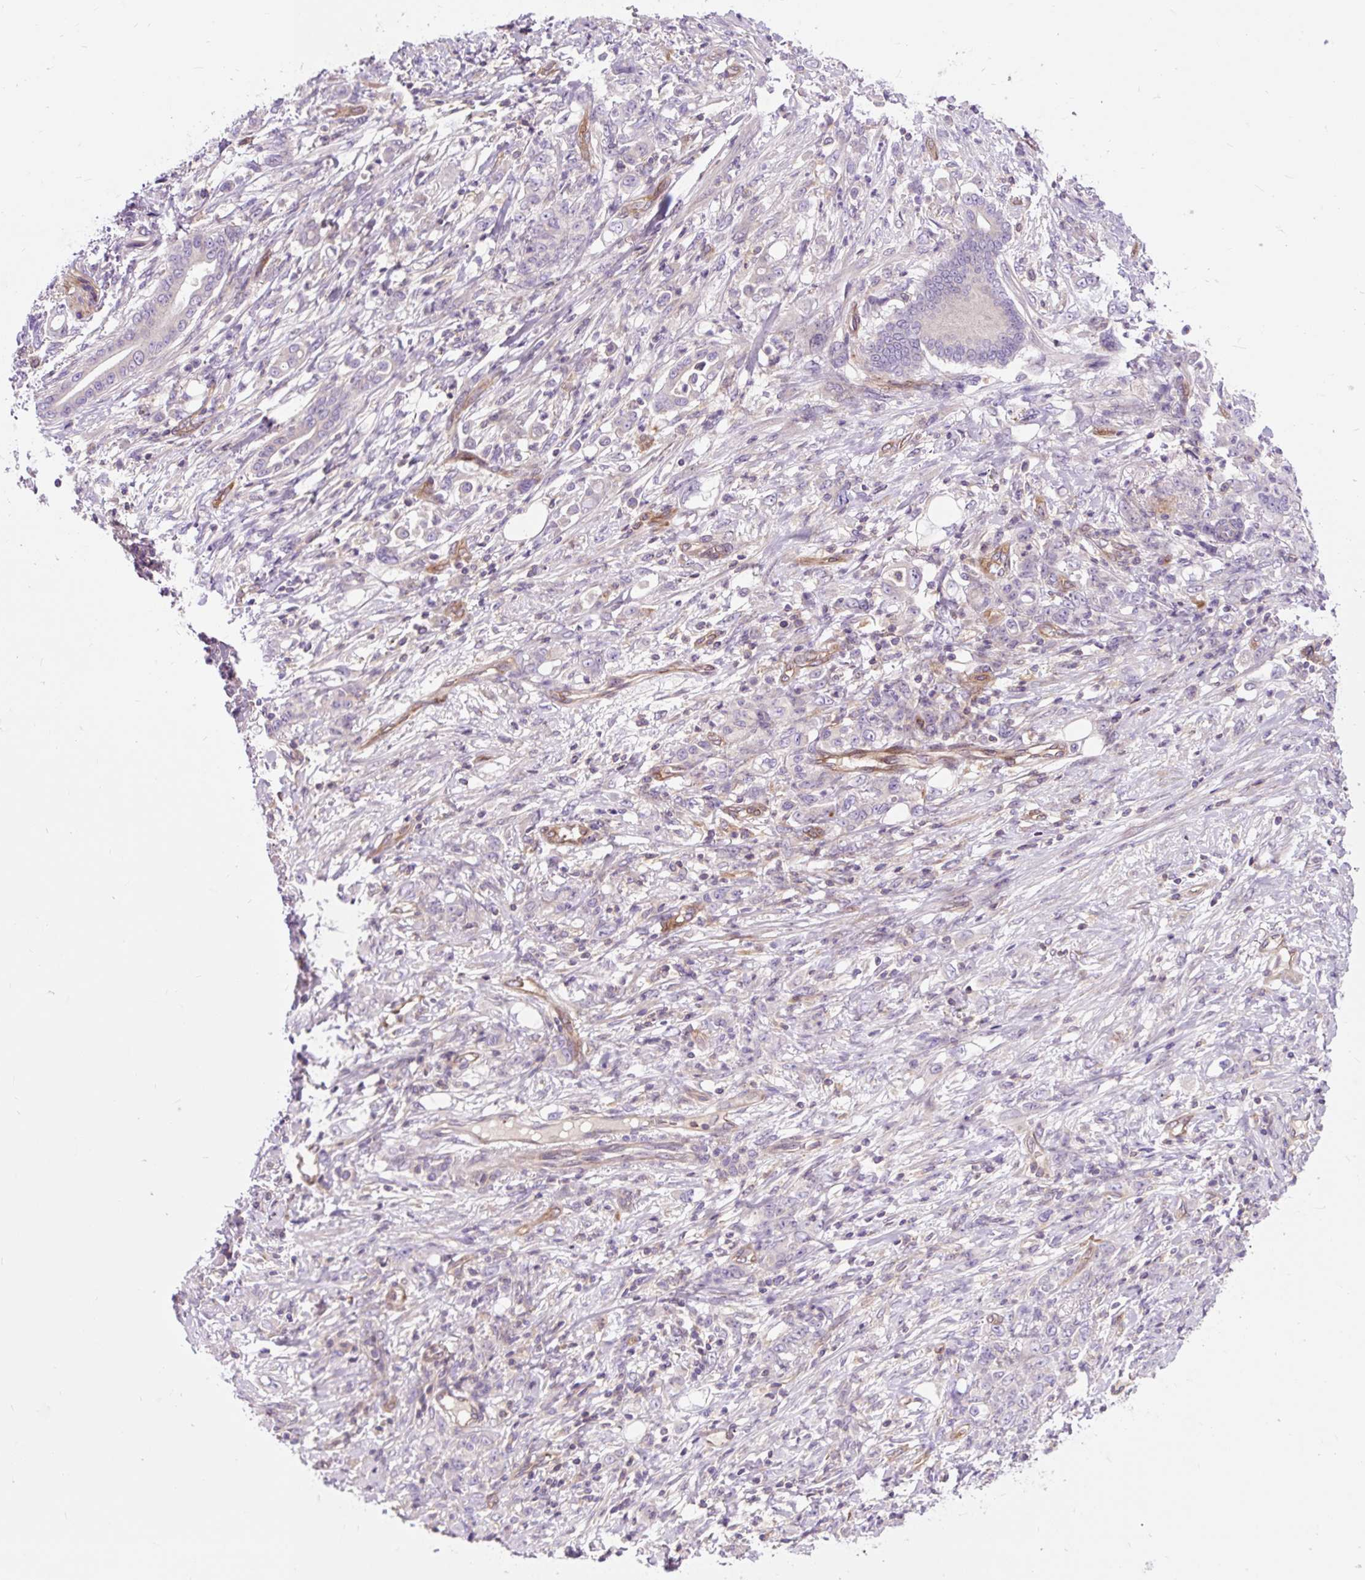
{"staining": {"intensity": "negative", "quantity": "none", "location": "none"}, "tissue": "stomach cancer", "cell_type": "Tumor cells", "image_type": "cancer", "snomed": [{"axis": "morphology", "description": "Adenocarcinoma, NOS"}, {"axis": "topography", "description": "Stomach"}], "caption": "Immunohistochemical staining of stomach cancer (adenocarcinoma) reveals no significant positivity in tumor cells.", "gene": "PCDHGB3", "patient": {"sex": "female", "age": 79}}